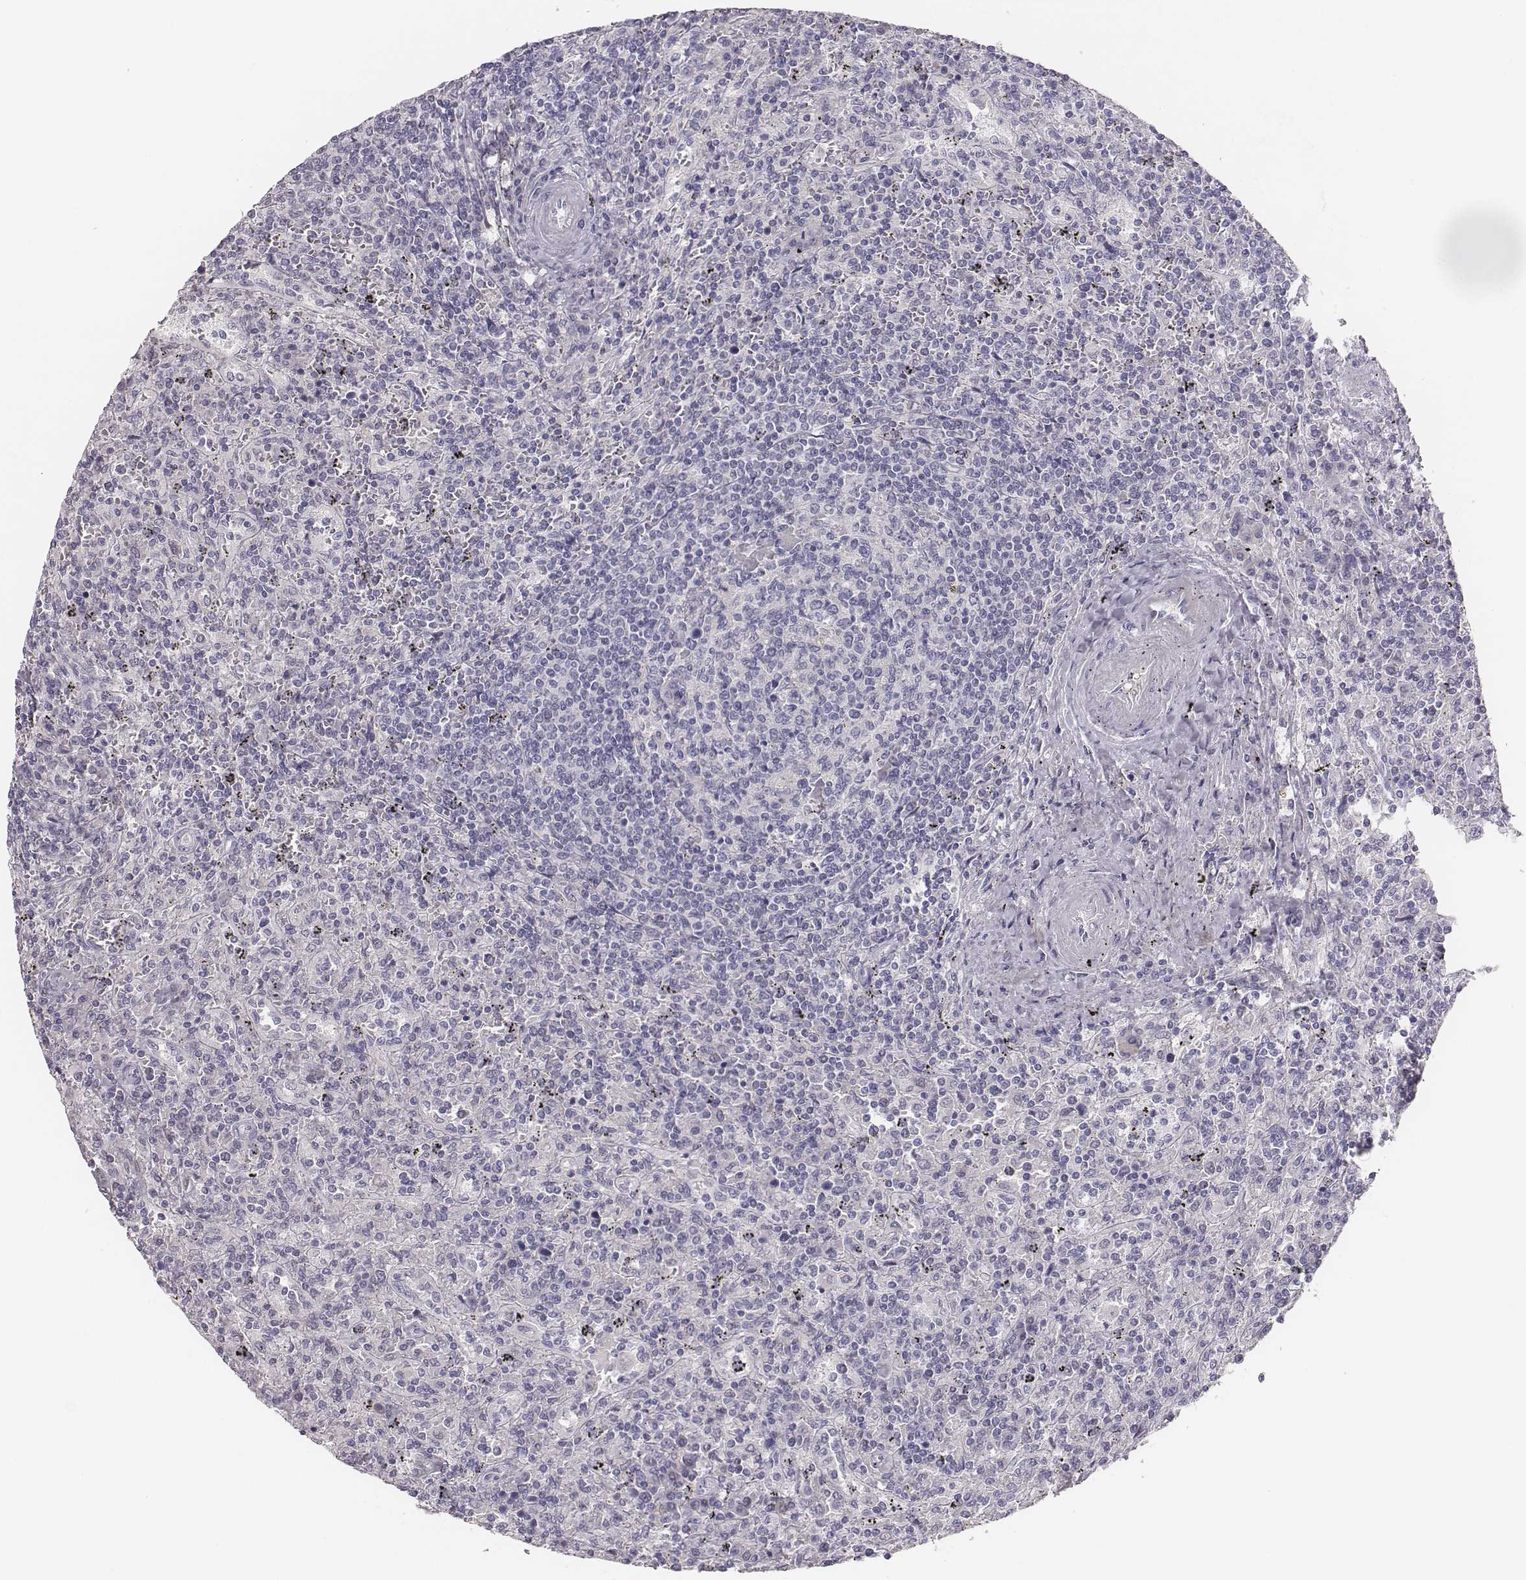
{"staining": {"intensity": "negative", "quantity": "none", "location": "none"}, "tissue": "lymphoma", "cell_type": "Tumor cells", "image_type": "cancer", "snomed": [{"axis": "morphology", "description": "Malignant lymphoma, non-Hodgkin's type, Low grade"}, {"axis": "topography", "description": "Spleen"}], "caption": "There is no significant expression in tumor cells of low-grade malignant lymphoma, non-Hodgkin's type.", "gene": "MYH6", "patient": {"sex": "male", "age": 62}}